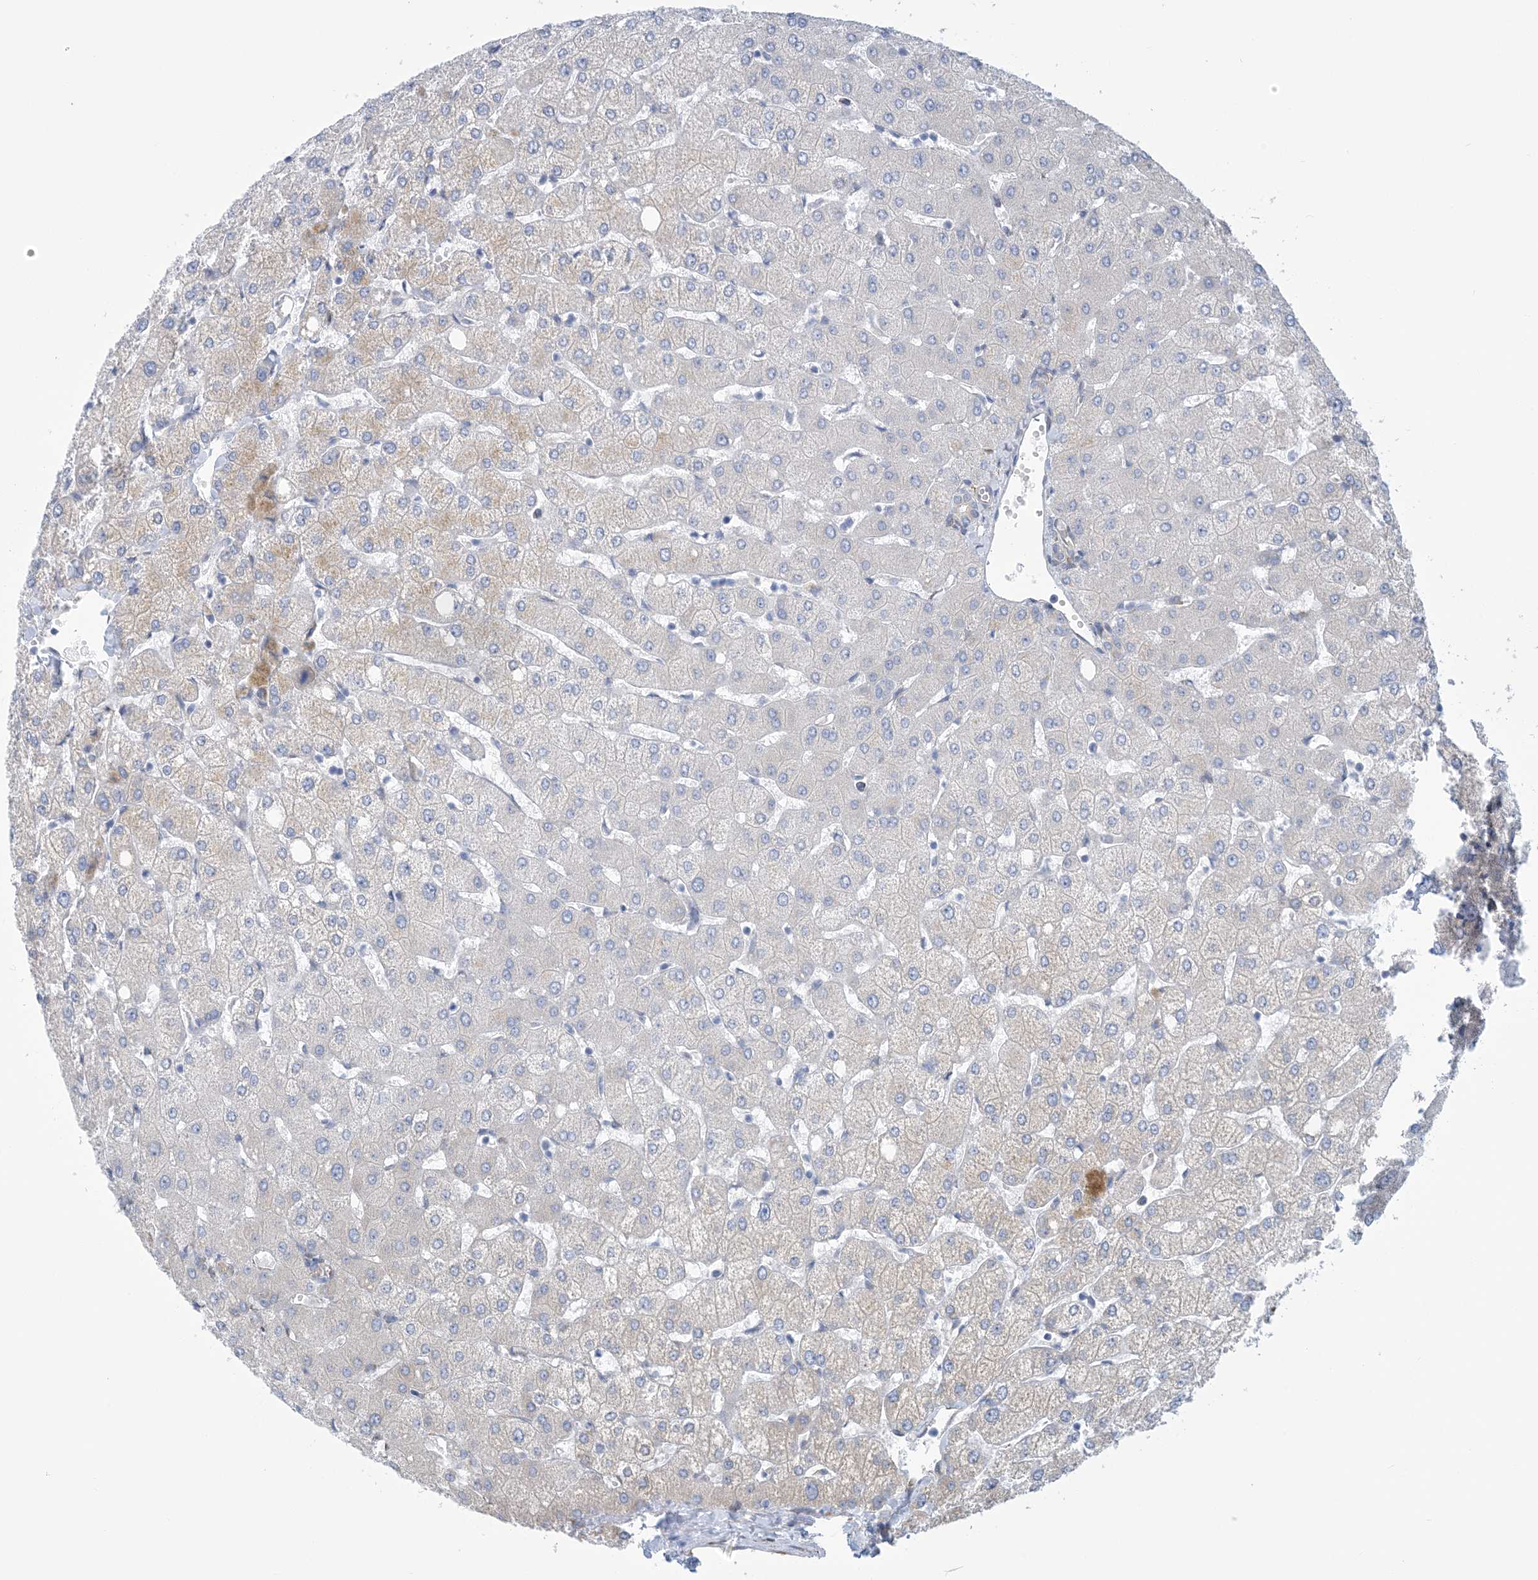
{"staining": {"intensity": "negative", "quantity": "none", "location": "none"}, "tissue": "liver", "cell_type": "Cholangiocytes", "image_type": "normal", "snomed": [{"axis": "morphology", "description": "Normal tissue, NOS"}, {"axis": "topography", "description": "Liver"}], "caption": "Immunohistochemical staining of normal human liver displays no significant expression in cholangiocytes. The staining is performed using DAB brown chromogen with nuclei counter-stained in using hematoxylin.", "gene": "CCDC14", "patient": {"sex": "female", "age": 54}}